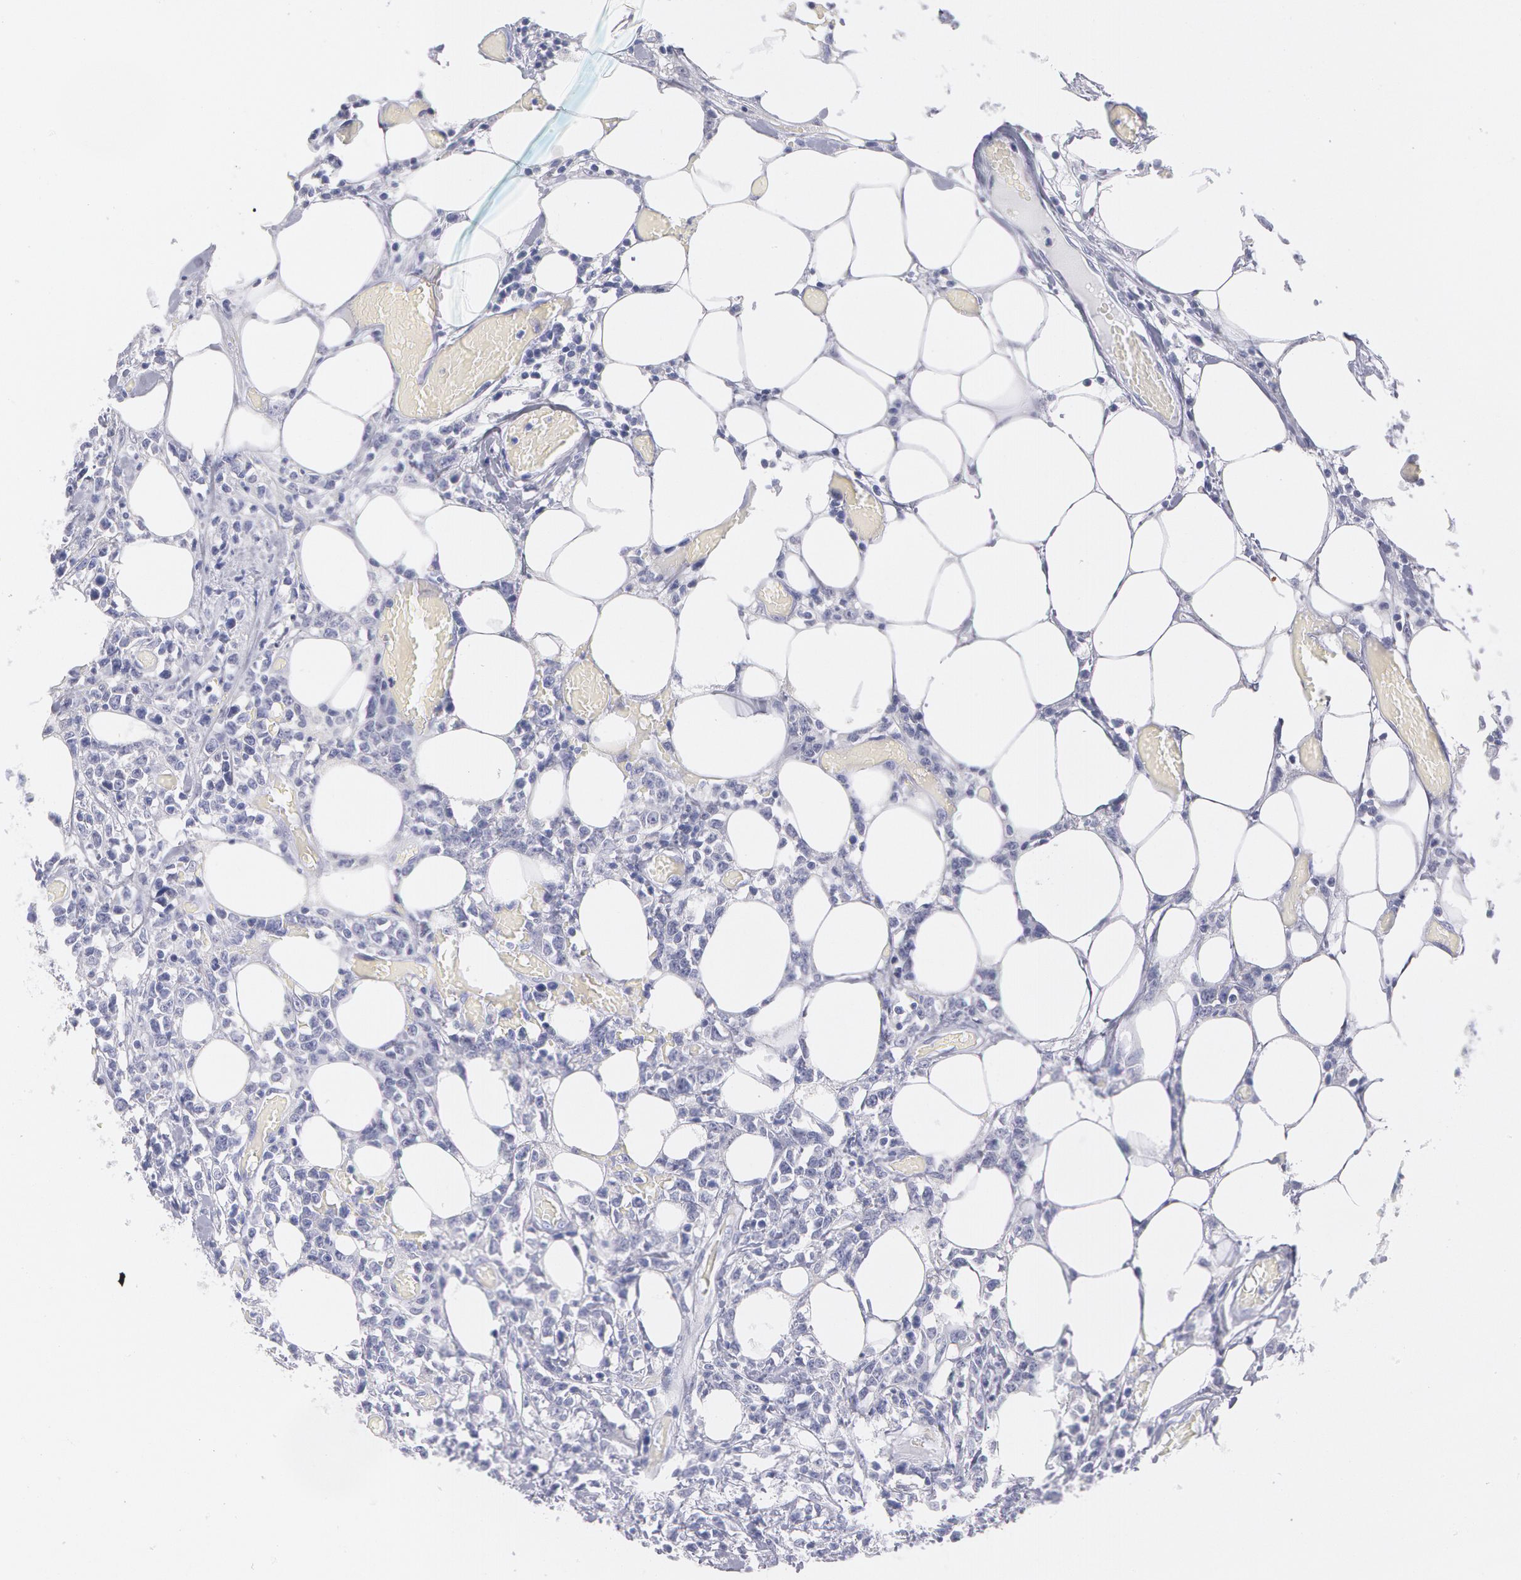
{"staining": {"intensity": "negative", "quantity": "none", "location": "none"}, "tissue": "lymphoma", "cell_type": "Tumor cells", "image_type": "cancer", "snomed": [{"axis": "morphology", "description": "Malignant lymphoma, non-Hodgkin's type, High grade"}, {"axis": "topography", "description": "Colon"}], "caption": "A histopathology image of human high-grade malignant lymphoma, non-Hodgkin's type is negative for staining in tumor cells. (DAB immunohistochemistry with hematoxylin counter stain).", "gene": "TXNRD1", "patient": {"sex": "male", "age": 82}}